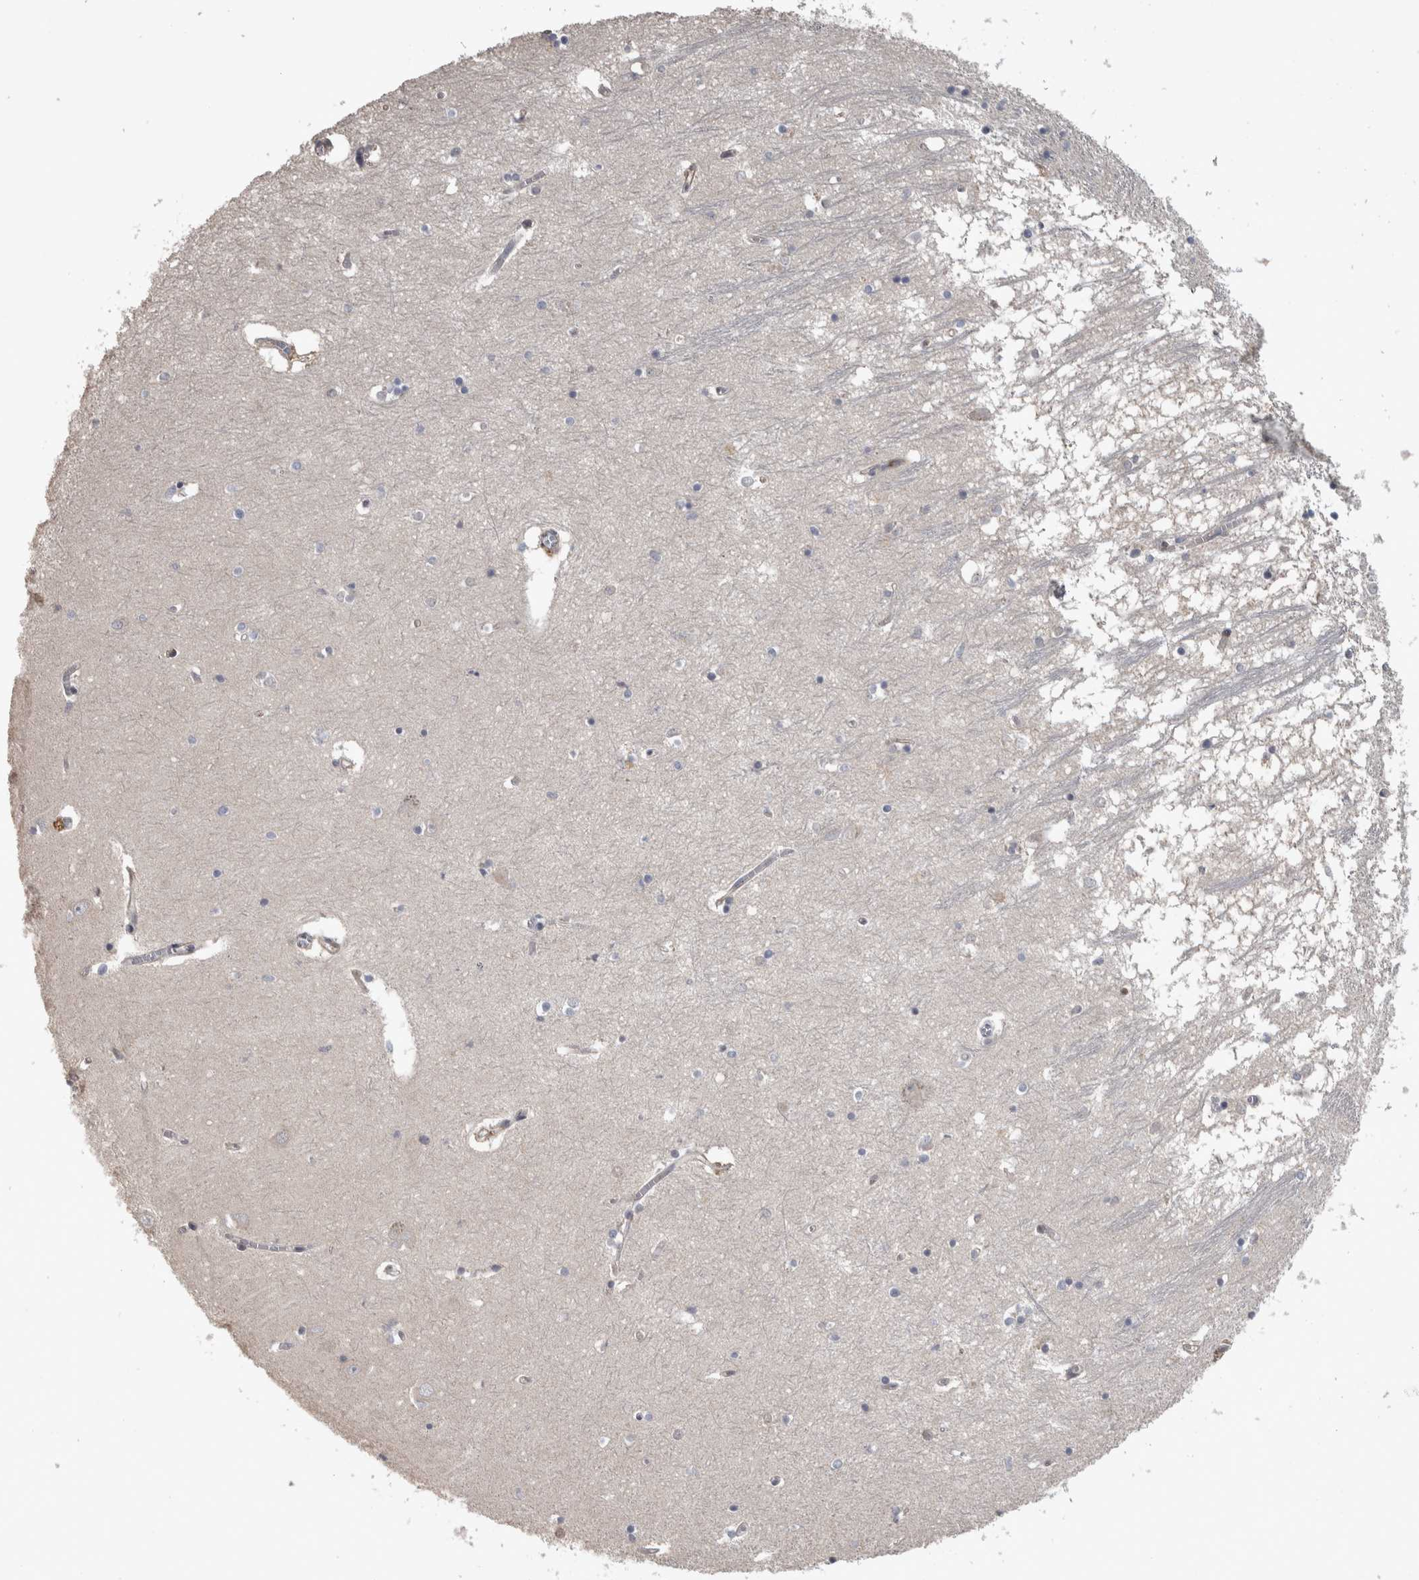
{"staining": {"intensity": "moderate", "quantity": "<25%", "location": "cytoplasmic/membranous"}, "tissue": "hippocampus", "cell_type": "Glial cells", "image_type": "normal", "snomed": [{"axis": "morphology", "description": "Normal tissue, NOS"}, {"axis": "topography", "description": "Hippocampus"}], "caption": "Protein staining shows moderate cytoplasmic/membranous expression in approximately <25% of glial cells in normal hippocampus. (IHC, brightfield microscopy, high magnification).", "gene": "IFRD1", "patient": {"sex": "male", "age": 70}}